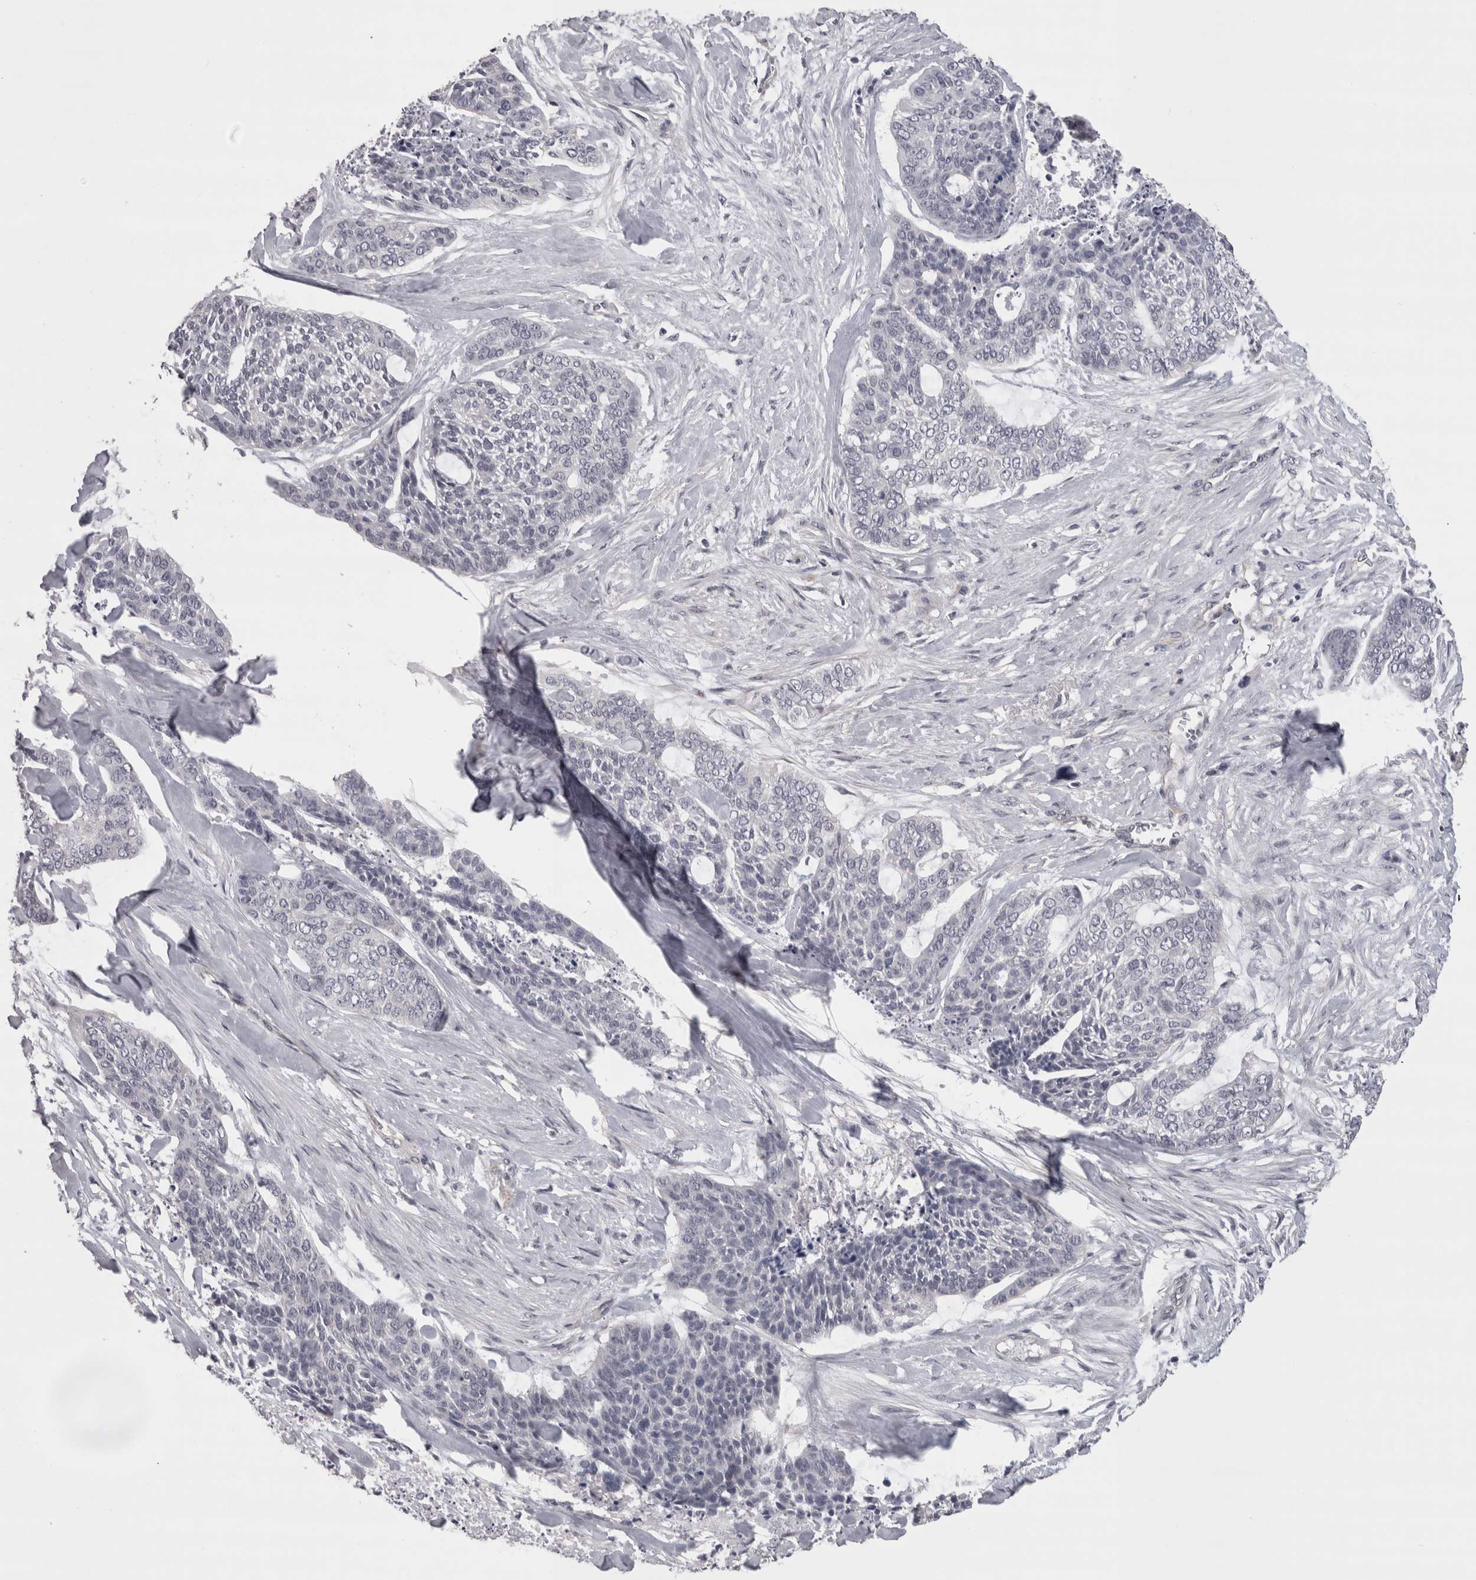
{"staining": {"intensity": "negative", "quantity": "none", "location": "none"}, "tissue": "skin cancer", "cell_type": "Tumor cells", "image_type": "cancer", "snomed": [{"axis": "morphology", "description": "Basal cell carcinoma"}, {"axis": "topography", "description": "Skin"}], "caption": "Tumor cells show no significant protein staining in skin basal cell carcinoma.", "gene": "LYZL6", "patient": {"sex": "female", "age": 64}}